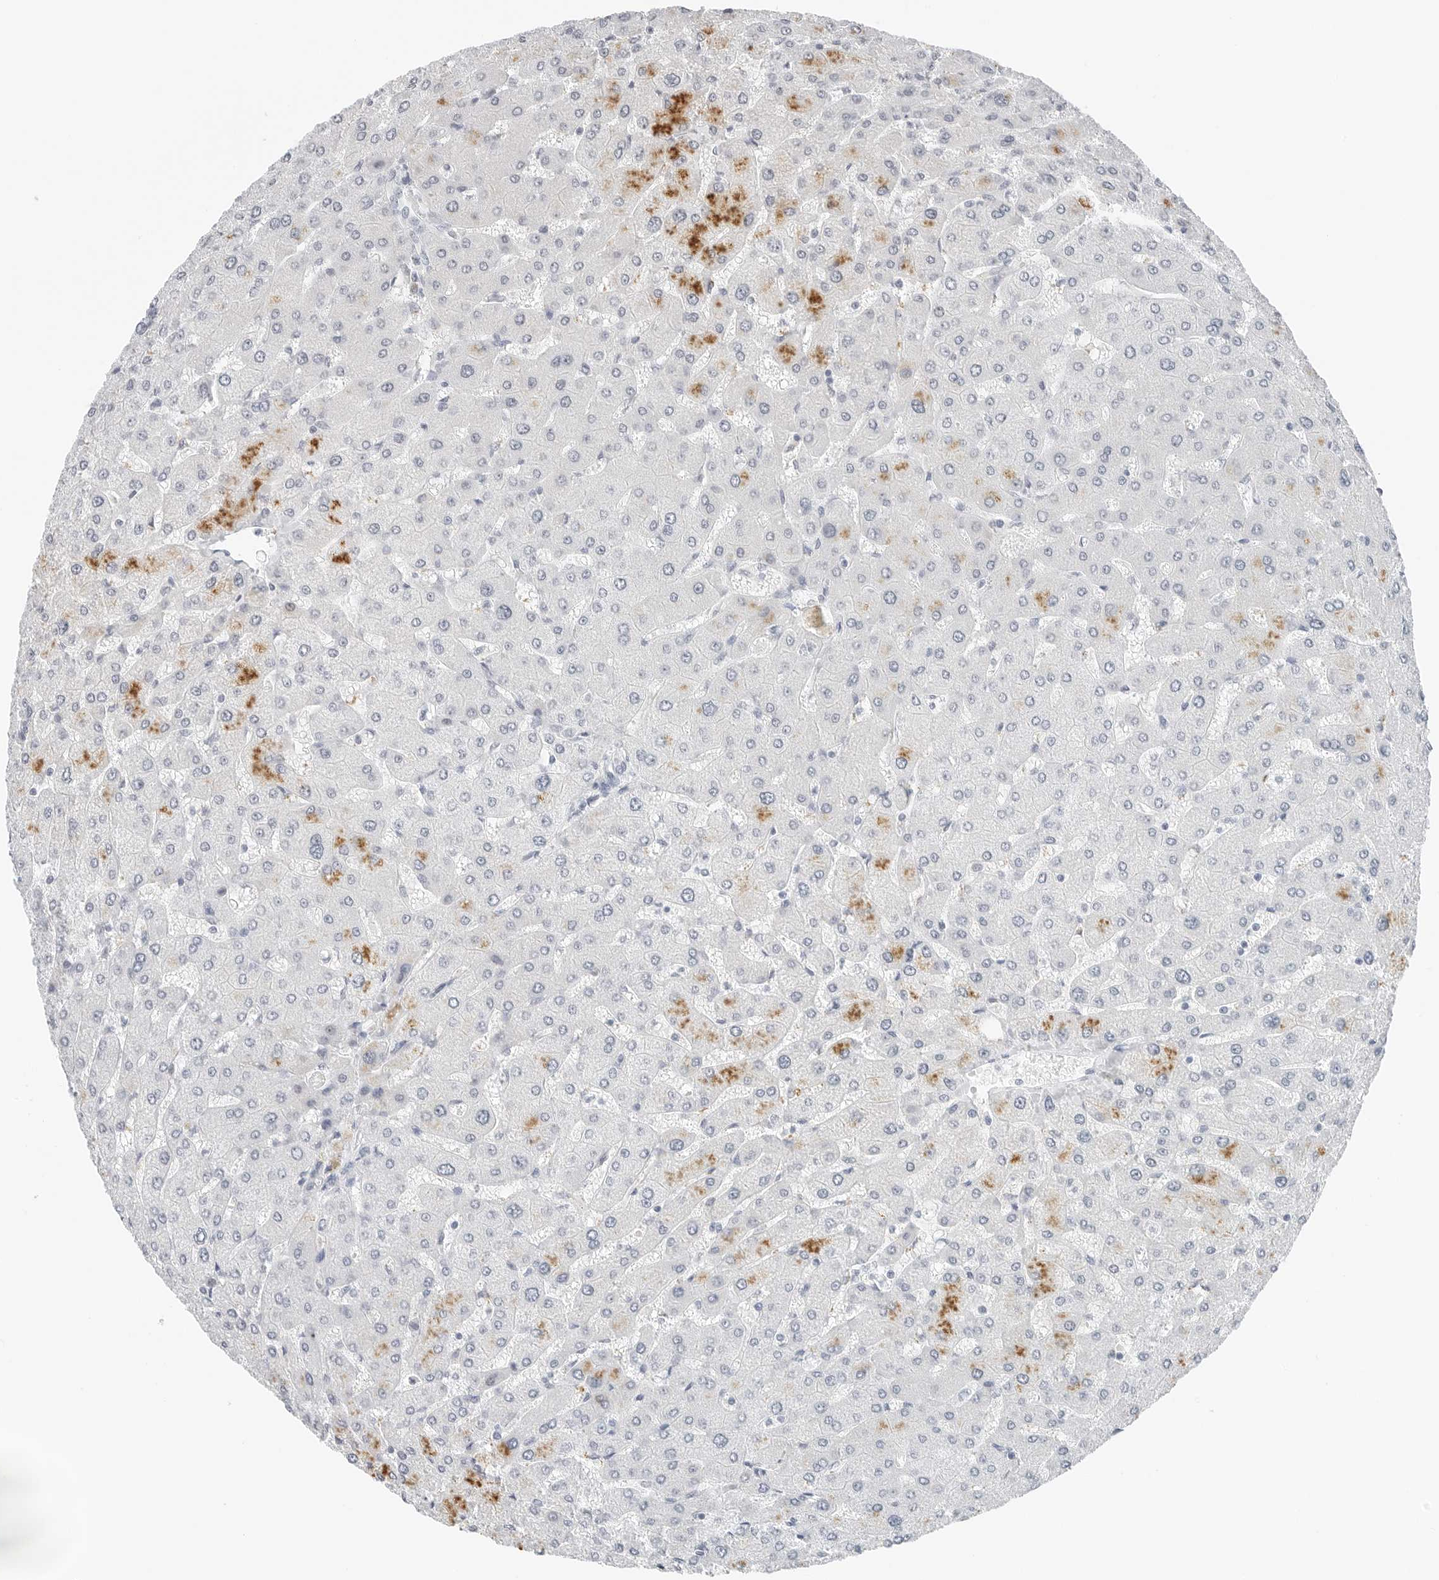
{"staining": {"intensity": "negative", "quantity": "none", "location": "none"}, "tissue": "liver", "cell_type": "Cholangiocytes", "image_type": "normal", "snomed": [{"axis": "morphology", "description": "Normal tissue, NOS"}, {"axis": "topography", "description": "Liver"}], "caption": "Immunohistochemical staining of benign human liver reveals no significant staining in cholangiocytes. (DAB immunohistochemistry visualized using brightfield microscopy, high magnification).", "gene": "NTMT2", "patient": {"sex": "male", "age": 55}}